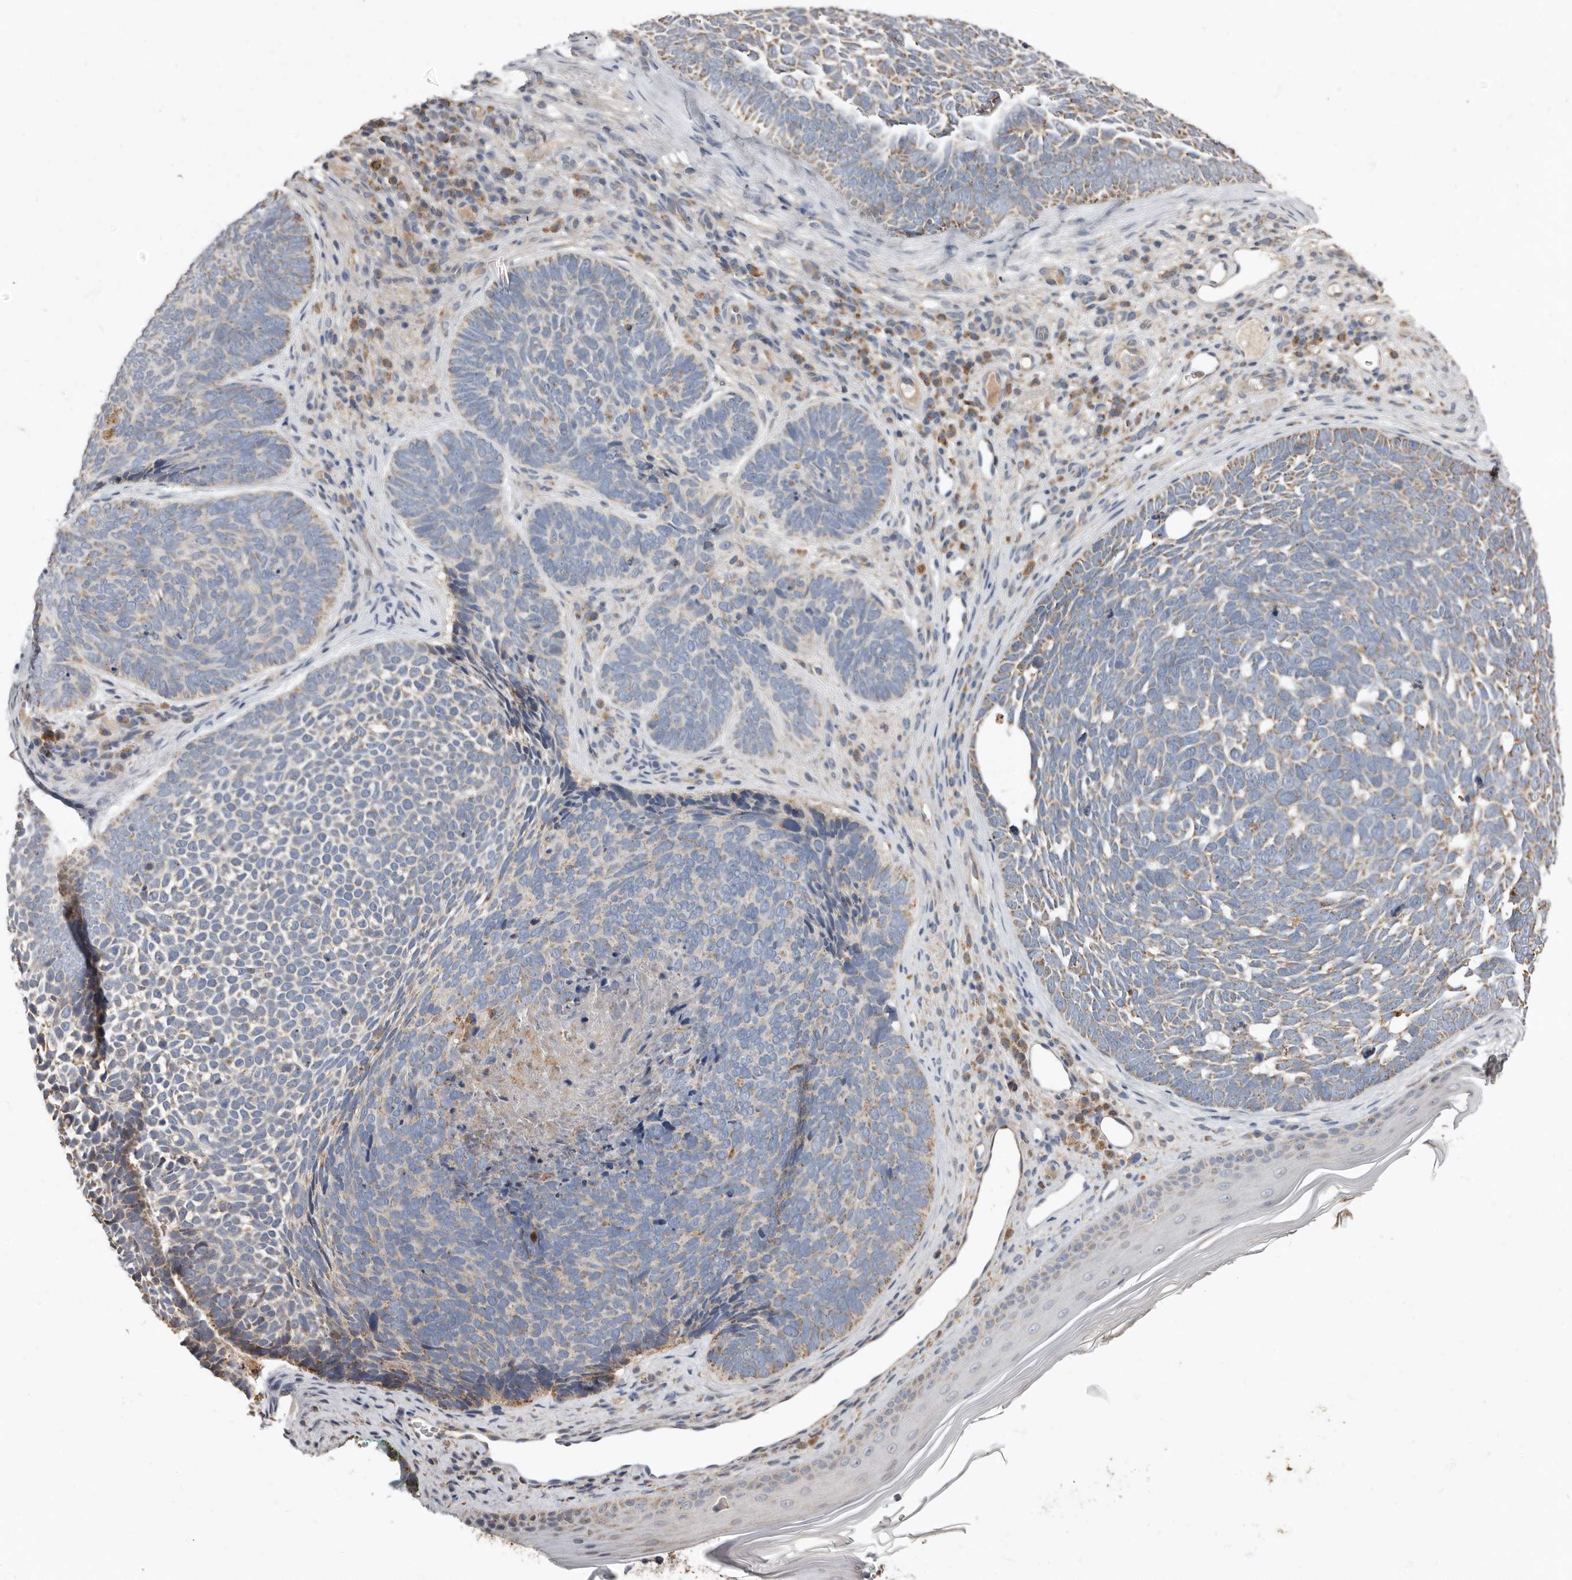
{"staining": {"intensity": "weak", "quantity": "<25%", "location": "cytoplasmic/membranous"}, "tissue": "skin cancer", "cell_type": "Tumor cells", "image_type": "cancer", "snomed": [{"axis": "morphology", "description": "Basal cell carcinoma"}, {"axis": "topography", "description": "Skin"}], "caption": "Immunohistochemical staining of human skin basal cell carcinoma displays no significant staining in tumor cells.", "gene": "KIF26B", "patient": {"sex": "female", "age": 85}}